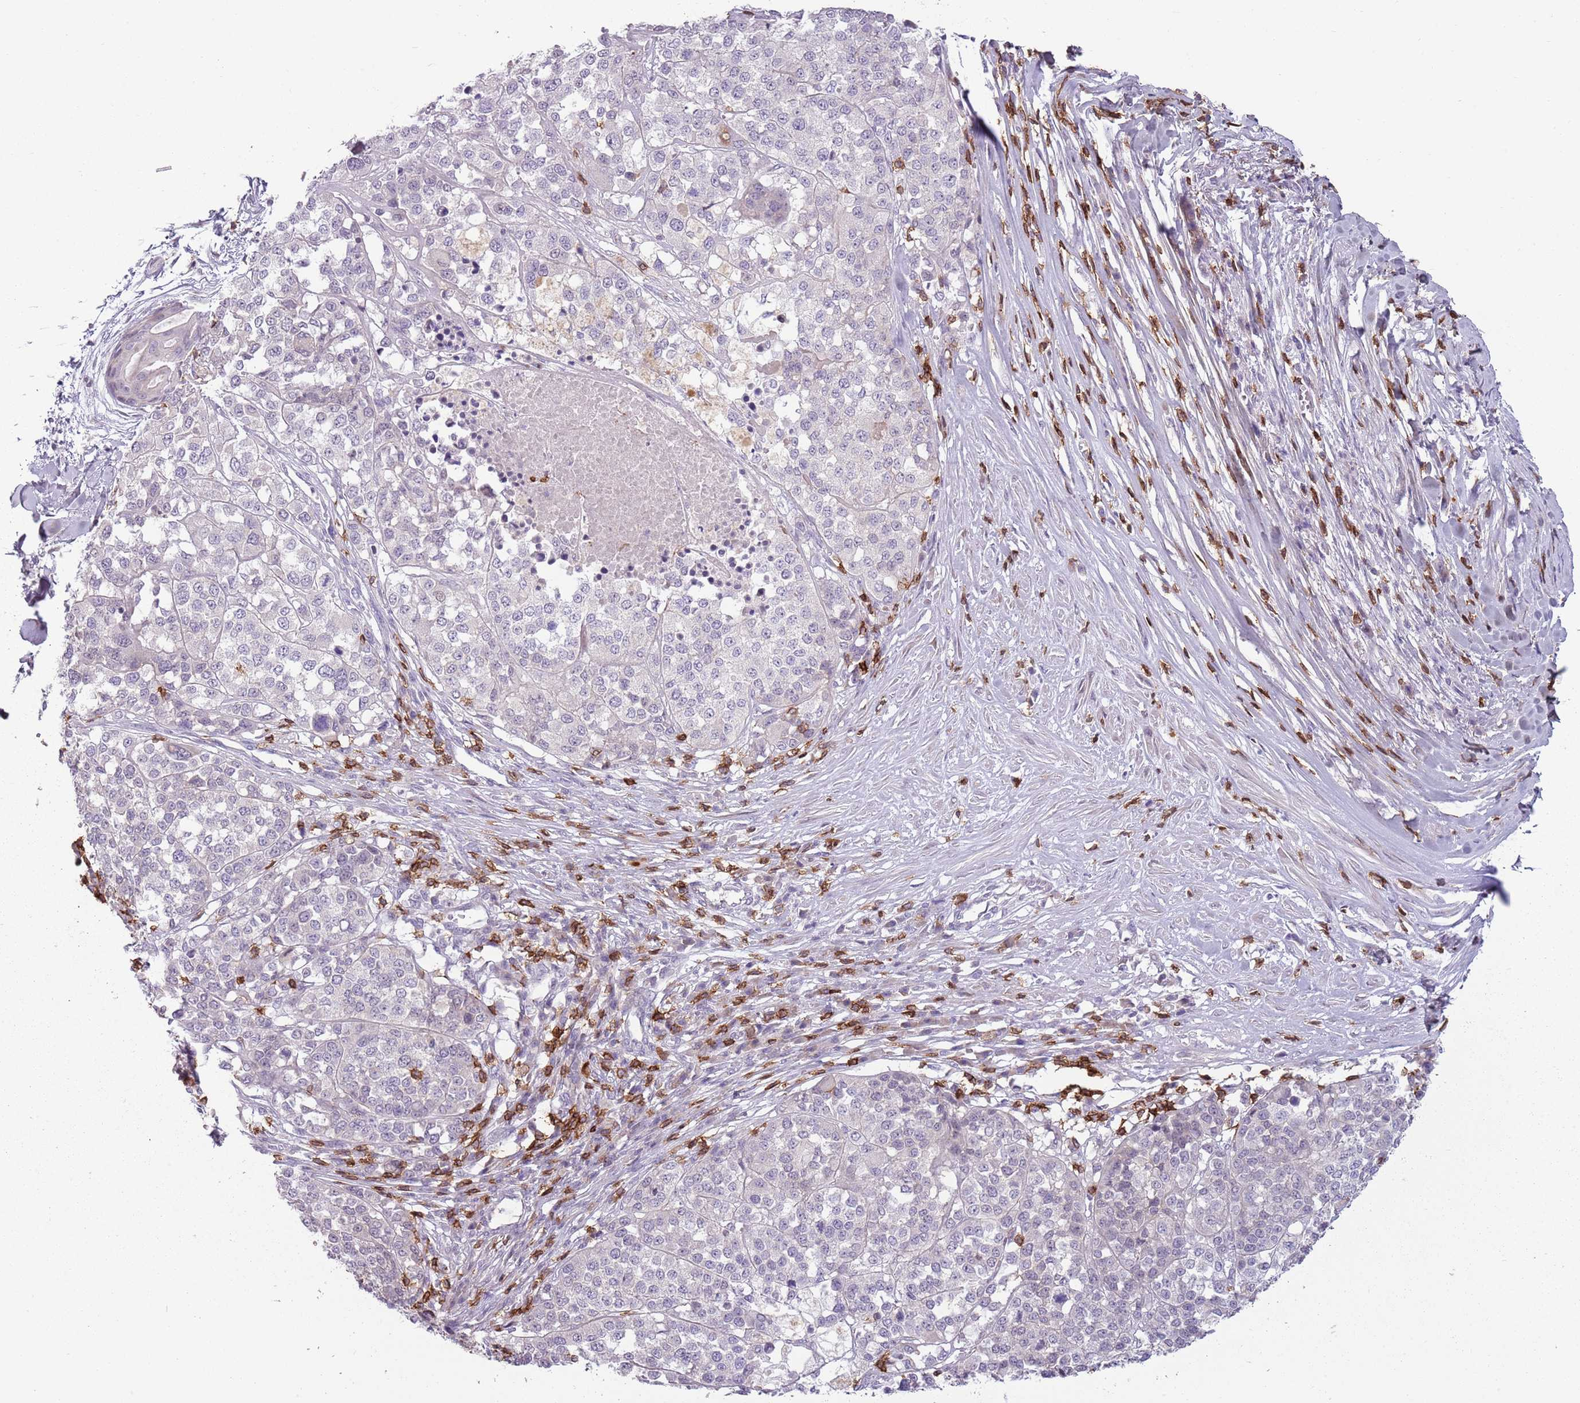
{"staining": {"intensity": "negative", "quantity": "none", "location": "none"}, "tissue": "melanoma", "cell_type": "Tumor cells", "image_type": "cancer", "snomed": [{"axis": "morphology", "description": "Malignant melanoma, Metastatic site"}, {"axis": "topography", "description": "Lymph node"}], "caption": "Immunohistochemistry of human malignant melanoma (metastatic site) exhibits no staining in tumor cells.", "gene": "ZNF583", "patient": {"sex": "male", "age": 44}}